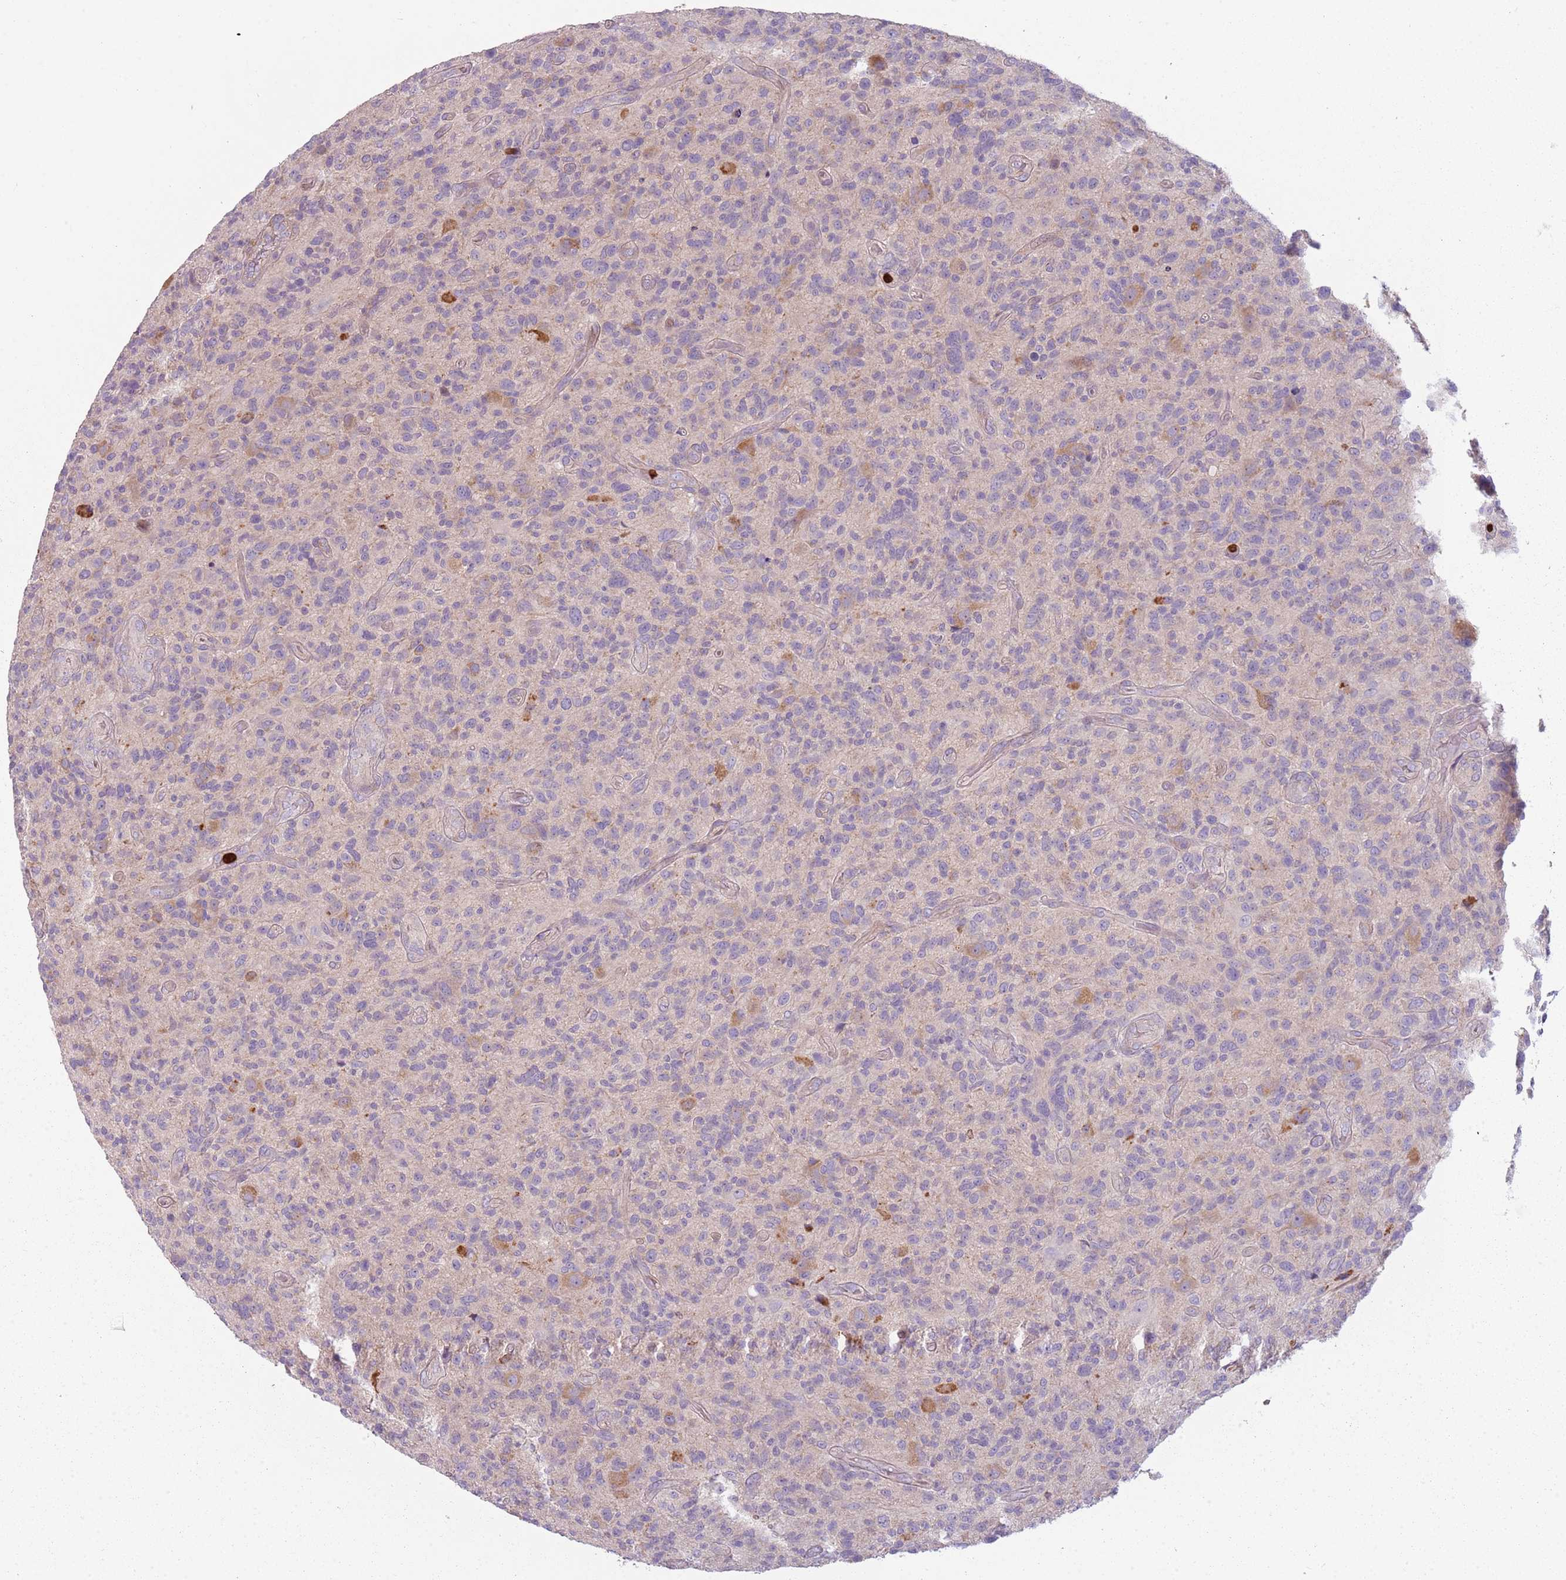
{"staining": {"intensity": "negative", "quantity": "none", "location": "none"}, "tissue": "glioma", "cell_type": "Tumor cells", "image_type": "cancer", "snomed": [{"axis": "morphology", "description": "Glioma, malignant, High grade"}, {"axis": "topography", "description": "Brain"}], "caption": "DAB (3,3'-diaminobenzidine) immunohistochemical staining of human malignant high-grade glioma shows no significant expression in tumor cells.", "gene": "SPAG4", "patient": {"sex": "male", "age": 47}}